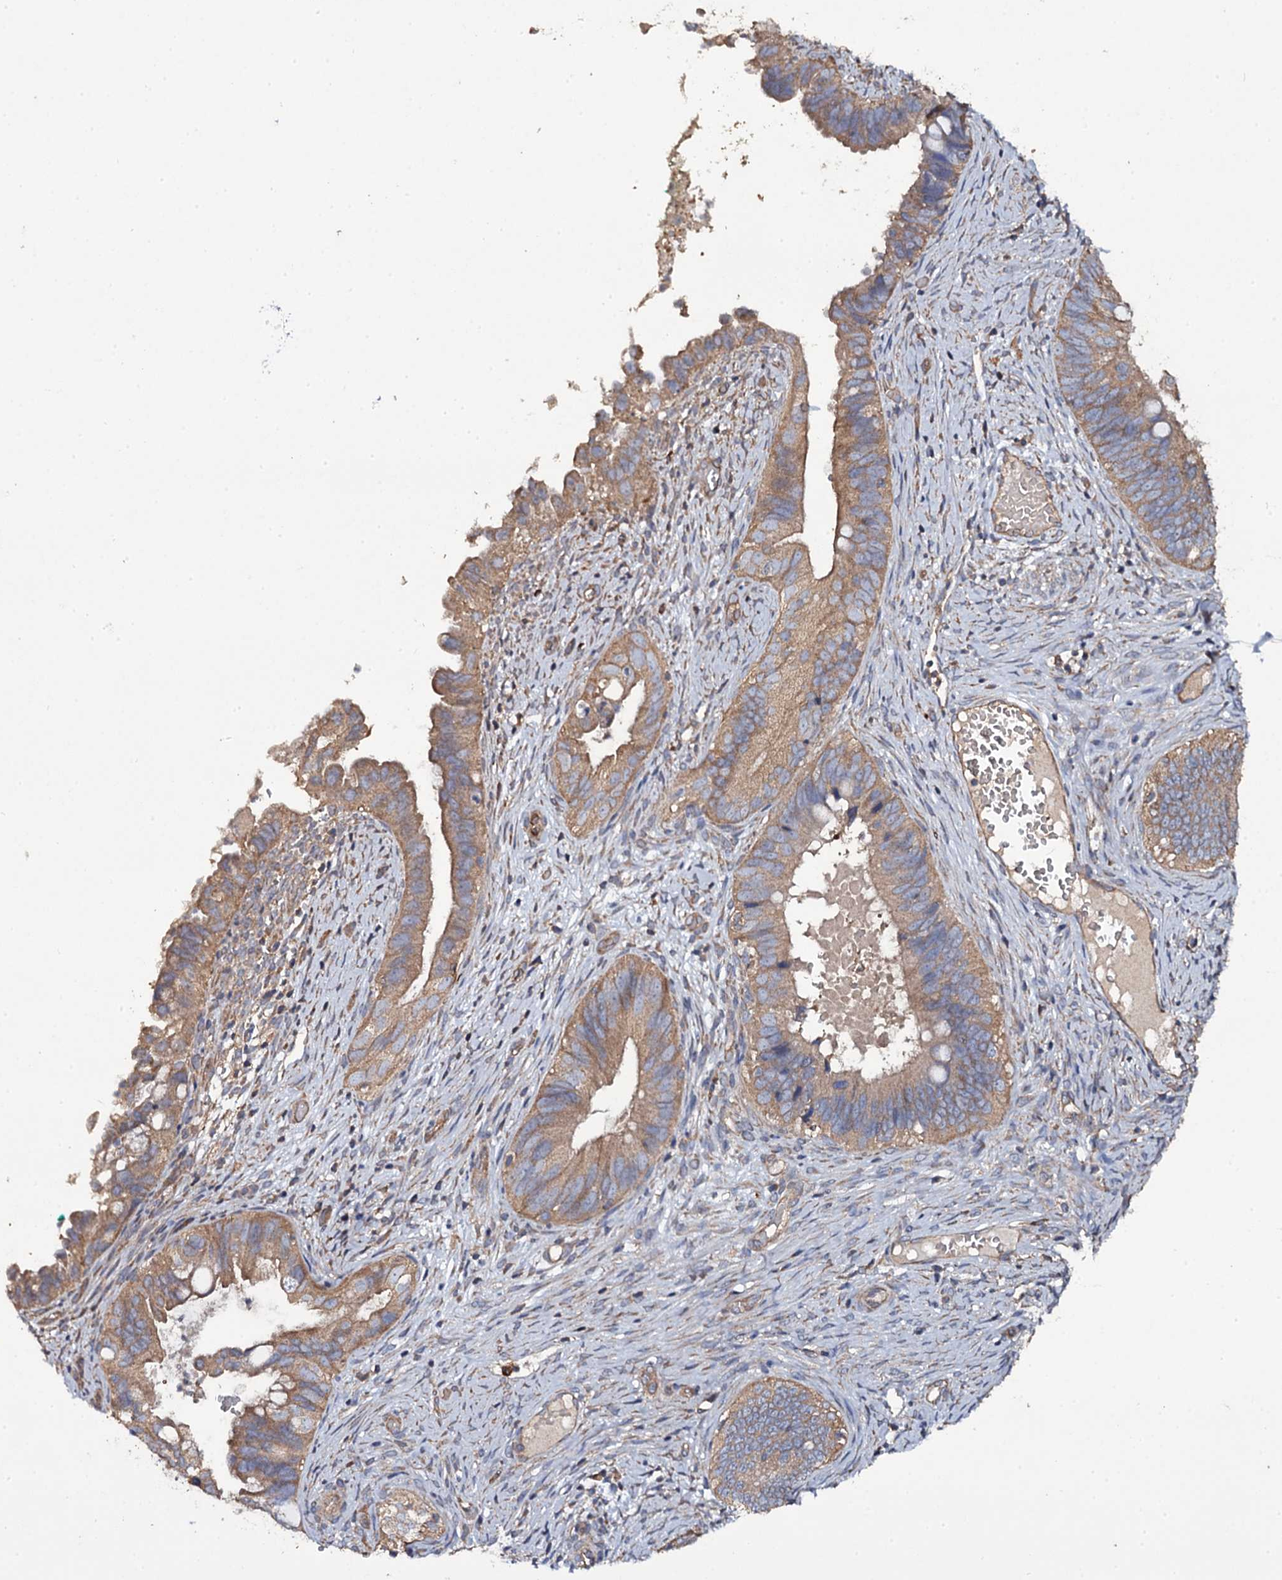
{"staining": {"intensity": "moderate", "quantity": ">75%", "location": "cytoplasmic/membranous"}, "tissue": "cervical cancer", "cell_type": "Tumor cells", "image_type": "cancer", "snomed": [{"axis": "morphology", "description": "Adenocarcinoma, NOS"}, {"axis": "topography", "description": "Cervix"}], "caption": "Protein expression analysis of human cervical cancer reveals moderate cytoplasmic/membranous expression in about >75% of tumor cells.", "gene": "TTC23", "patient": {"sex": "female", "age": 42}}